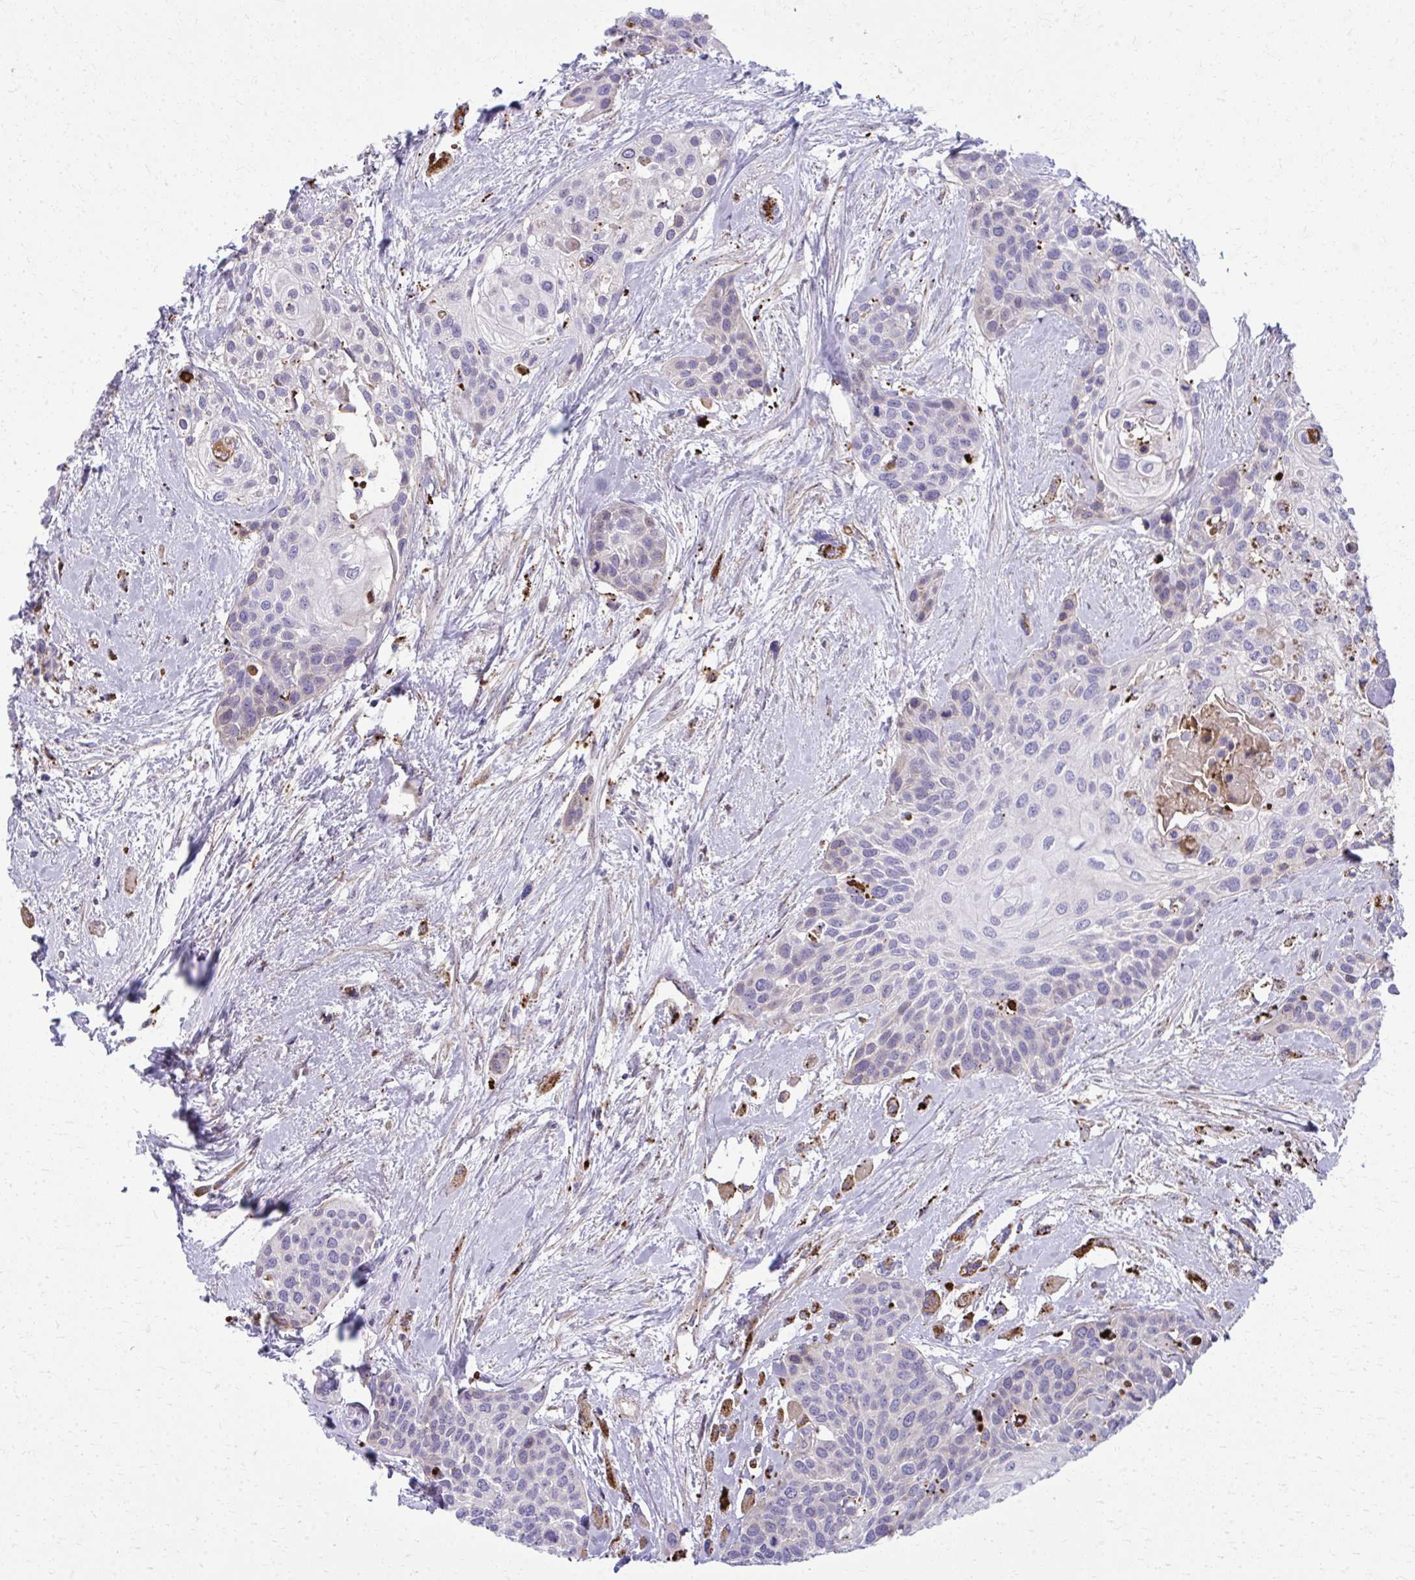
{"staining": {"intensity": "negative", "quantity": "none", "location": "none"}, "tissue": "head and neck cancer", "cell_type": "Tumor cells", "image_type": "cancer", "snomed": [{"axis": "morphology", "description": "Squamous cell carcinoma, NOS"}, {"axis": "topography", "description": "Head-Neck"}], "caption": "Micrograph shows no significant protein positivity in tumor cells of squamous cell carcinoma (head and neck).", "gene": "LRRC4B", "patient": {"sex": "female", "age": 50}}